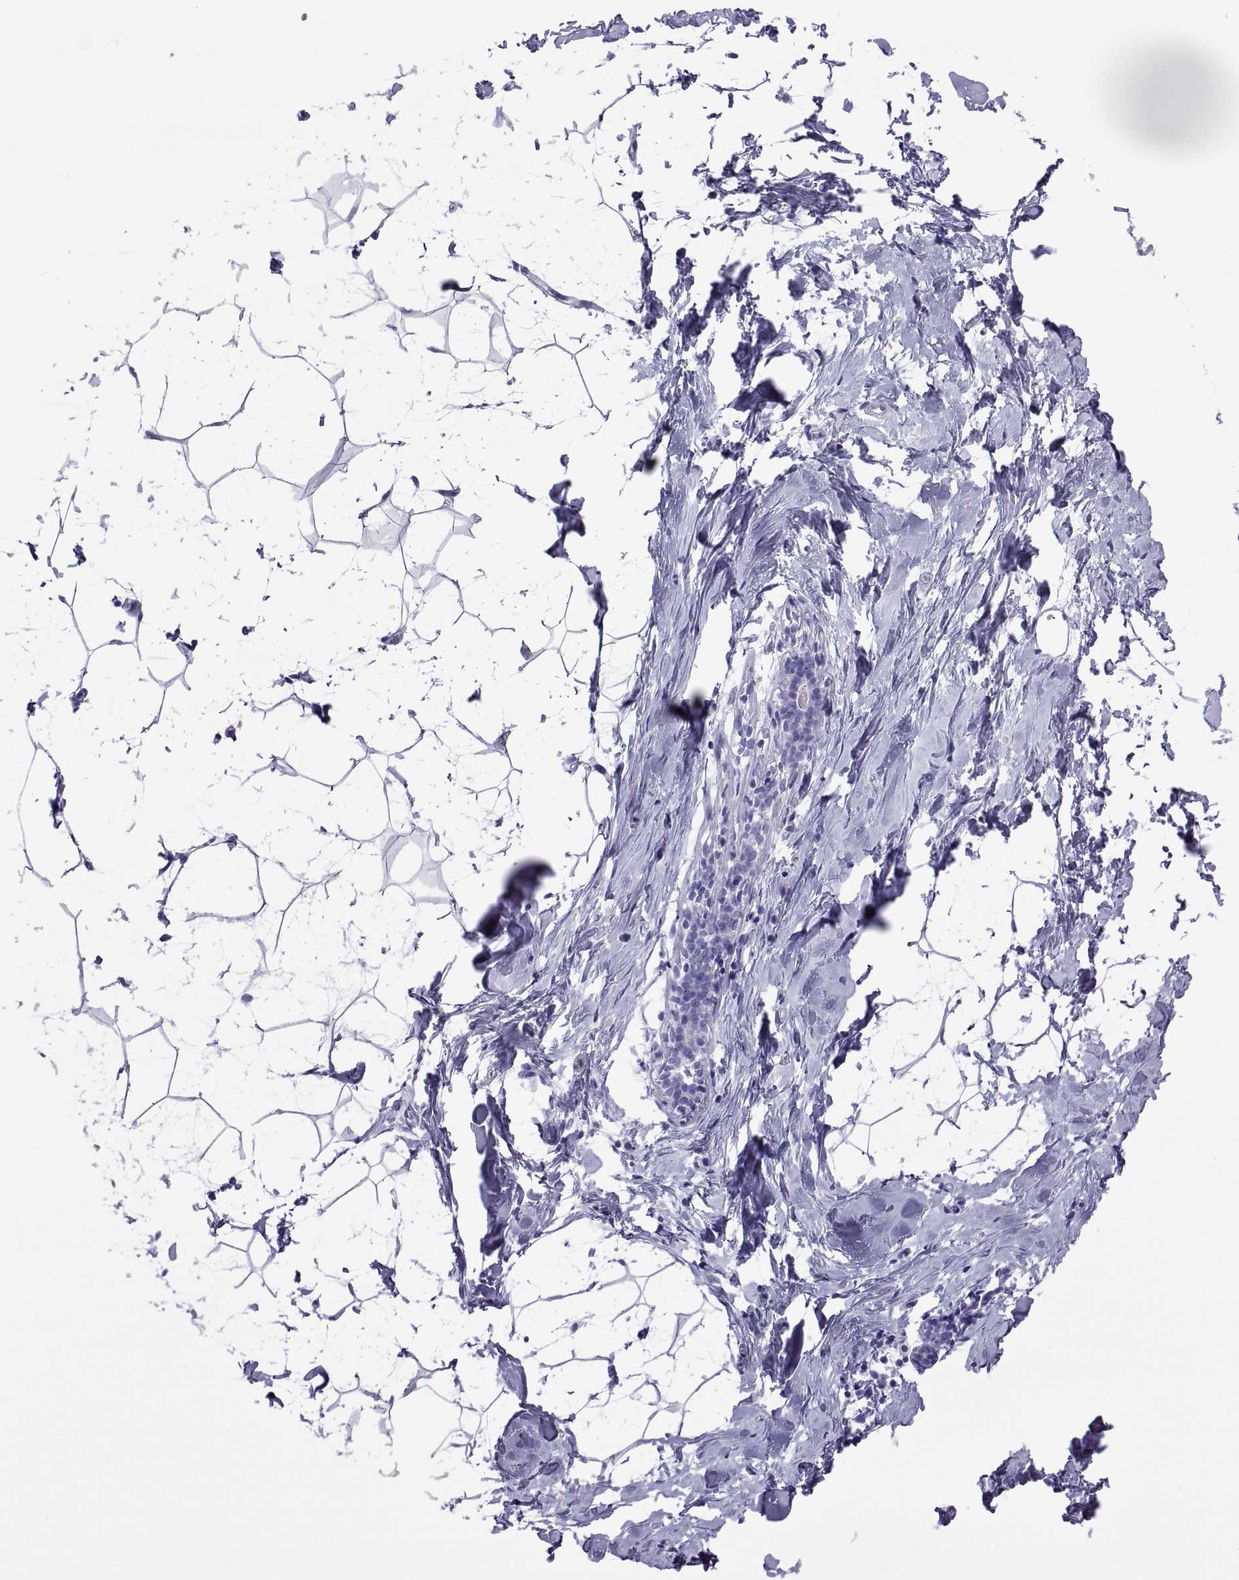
{"staining": {"intensity": "negative", "quantity": "none", "location": "none"}, "tissue": "breast", "cell_type": "Adipocytes", "image_type": "normal", "snomed": [{"axis": "morphology", "description": "Normal tissue, NOS"}, {"axis": "topography", "description": "Breast"}], "caption": "Adipocytes show no significant staining in normal breast. Nuclei are stained in blue.", "gene": "QRICH2", "patient": {"sex": "female", "age": 32}}